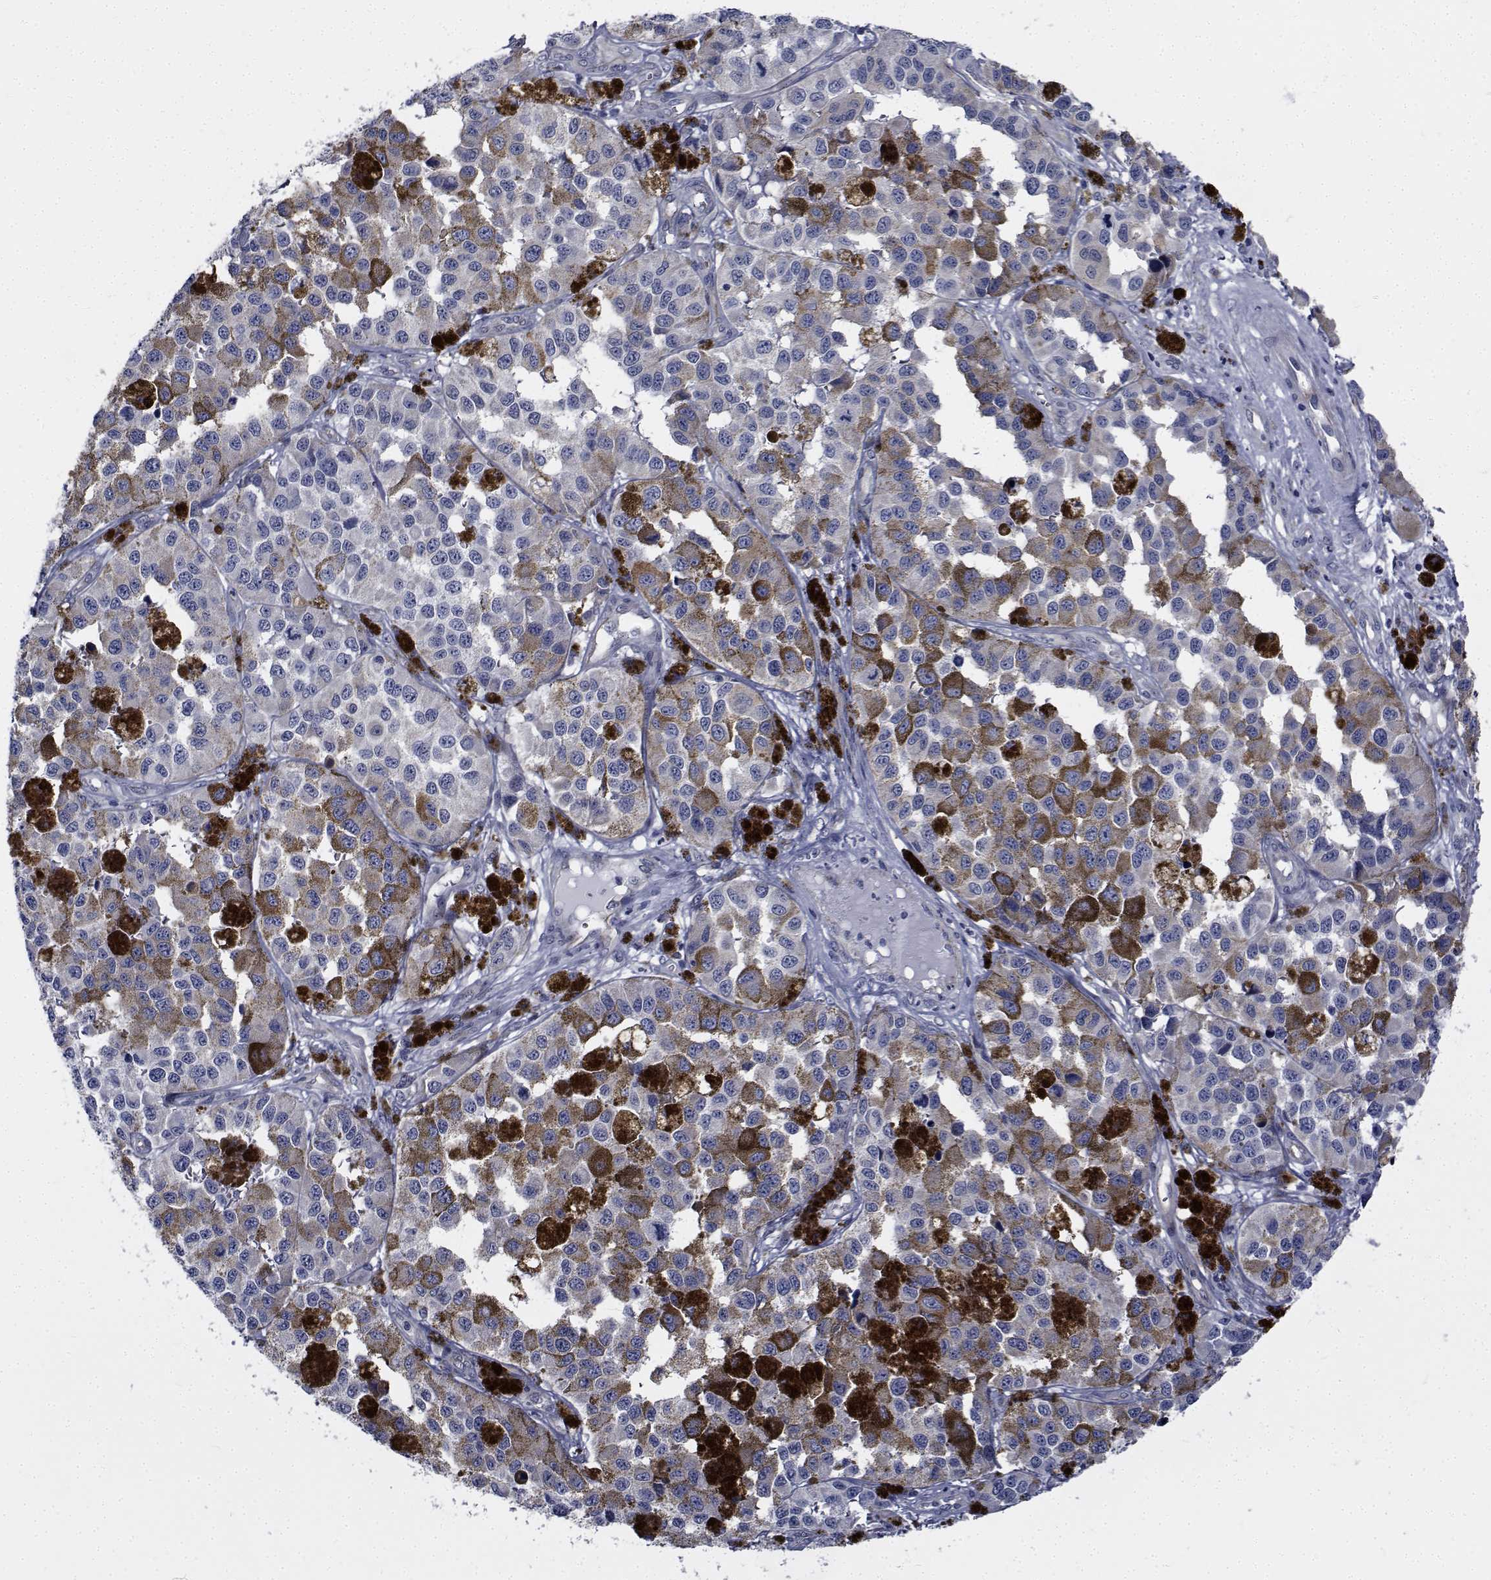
{"staining": {"intensity": "negative", "quantity": "none", "location": "none"}, "tissue": "melanoma", "cell_type": "Tumor cells", "image_type": "cancer", "snomed": [{"axis": "morphology", "description": "Malignant melanoma, NOS"}, {"axis": "topography", "description": "Skin"}], "caption": "This is a micrograph of IHC staining of malignant melanoma, which shows no staining in tumor cells.", "gene": "TTBK1", "patient": {"sex": "female", "age": 58}}